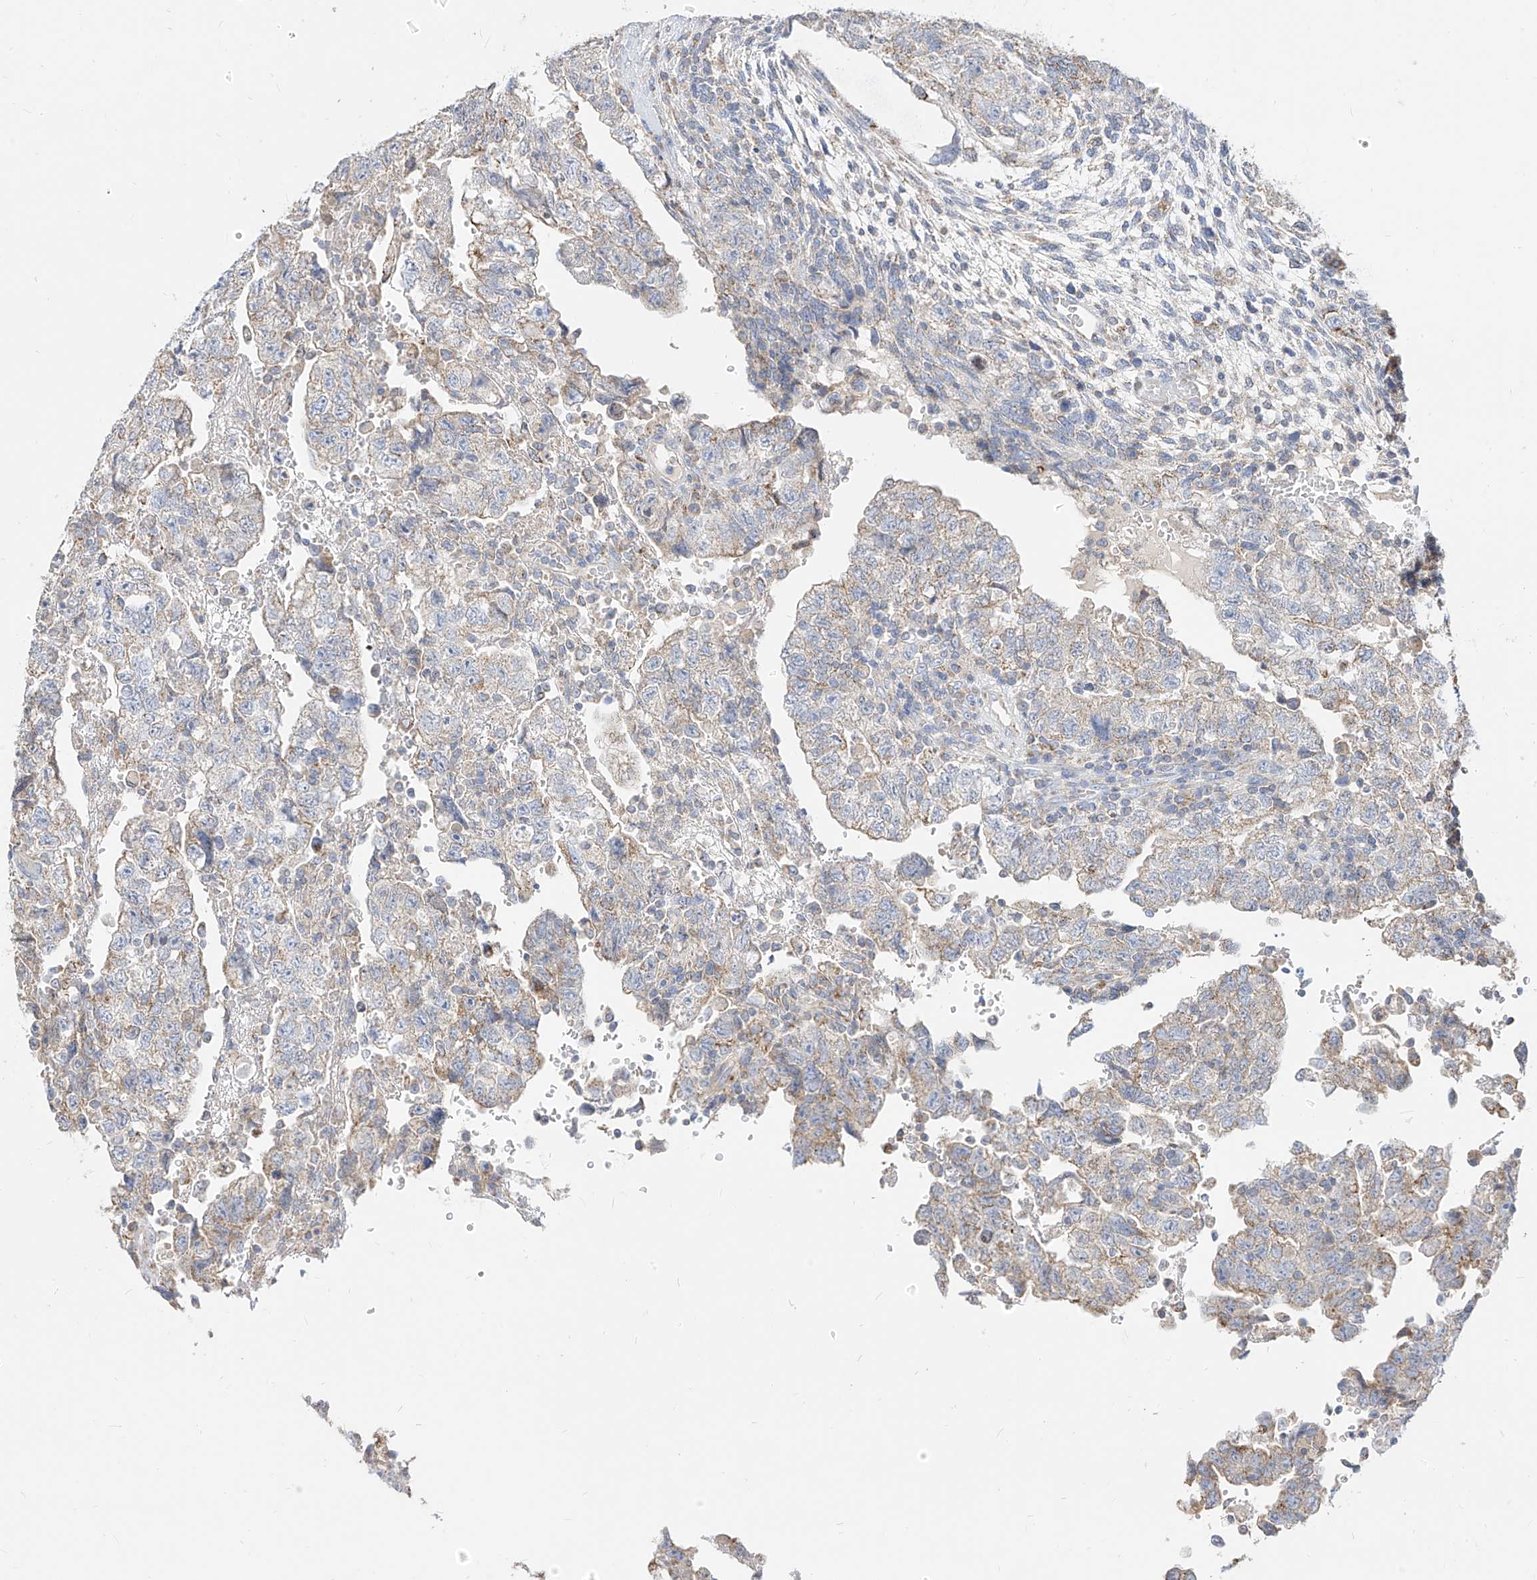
{"staining": {"intensity": "weak", "quantity": "<25%", "location": "cytoplasmic/membranous"}, "tissue": "testis cancer", "cell_type": "Tumor cells", "image_type": "cancer", "snomed": [{"axis": "morphology", "description": "Normal tissue, NOS"}, {"axis": "morphology", "description": "Carcinoma, Embryonal, NOS"}, {"axis": "topography", "description": "Testis"}], "caption": "Immunohistochemical staining of embryonal carcinoma (testis) displays no significant staining in tumor cells. Nuclei are stained in blue.", "gene": "RASA2", "patient": {"sex": "male", "age": 36}}